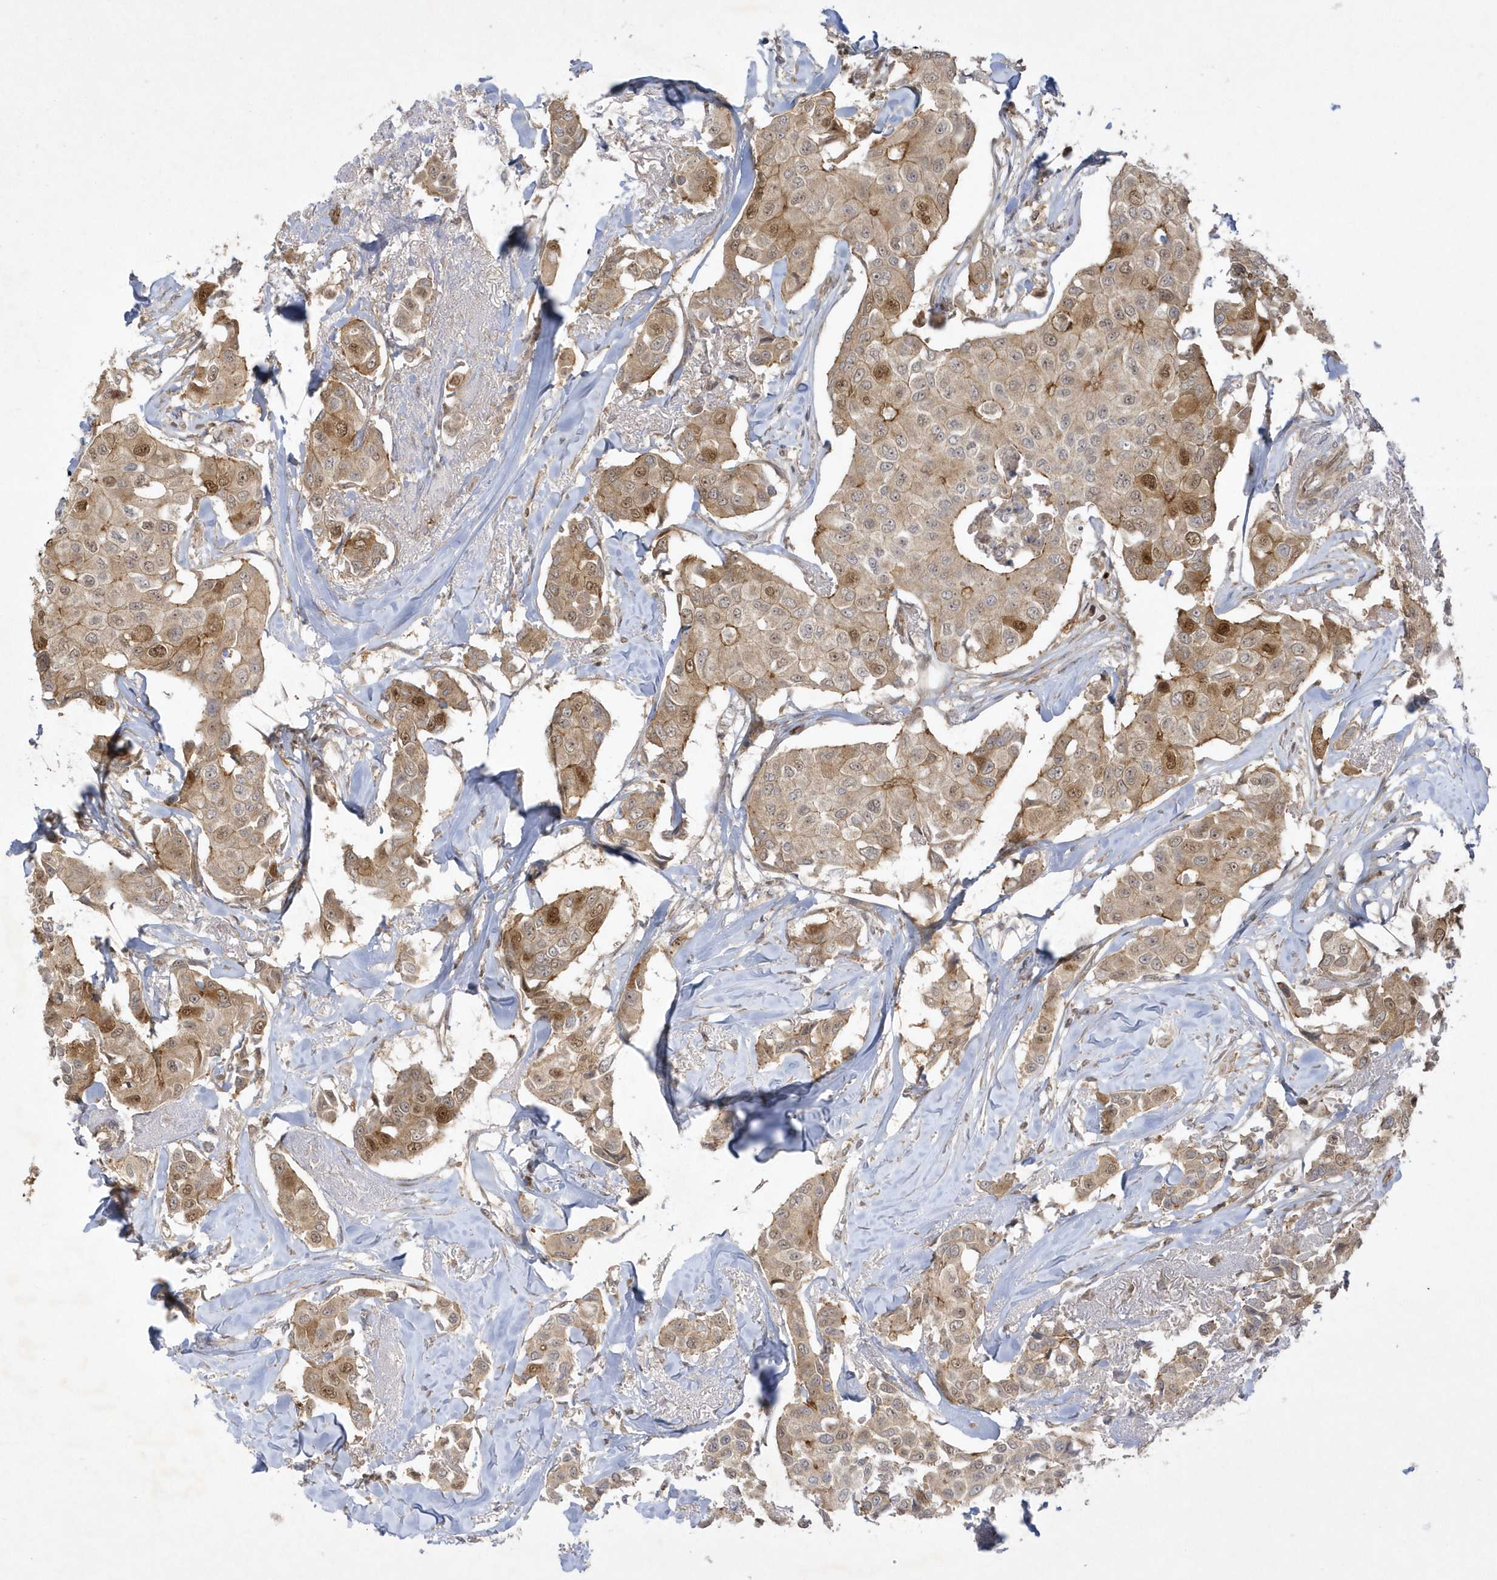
{"staining": {"intensity": "moderate", "quantity": ">75%", "location": "cytoplasmic/membranous,nuclear"}, "tissue": "breast cancer", "cell_type": "Tumor cells", "image_type": "cancer", "snomed": [{"axis": "morphology", "description": "Duct carcinoma"}, {"axis": "topography", "description": "Breast"}], "caption": "Immunohistochemistry (DAB (3,3'-diaminobenzidine)) staining of breast infiltrating ductal carcinoma reveals moderate cytoplasmic/membranous and nuclear protein positivity in approximately >75% of tumor cells. Nuclei are stained in blue.", "gene": "NAF1", "patient": {"sex": "female", "age": 80}}